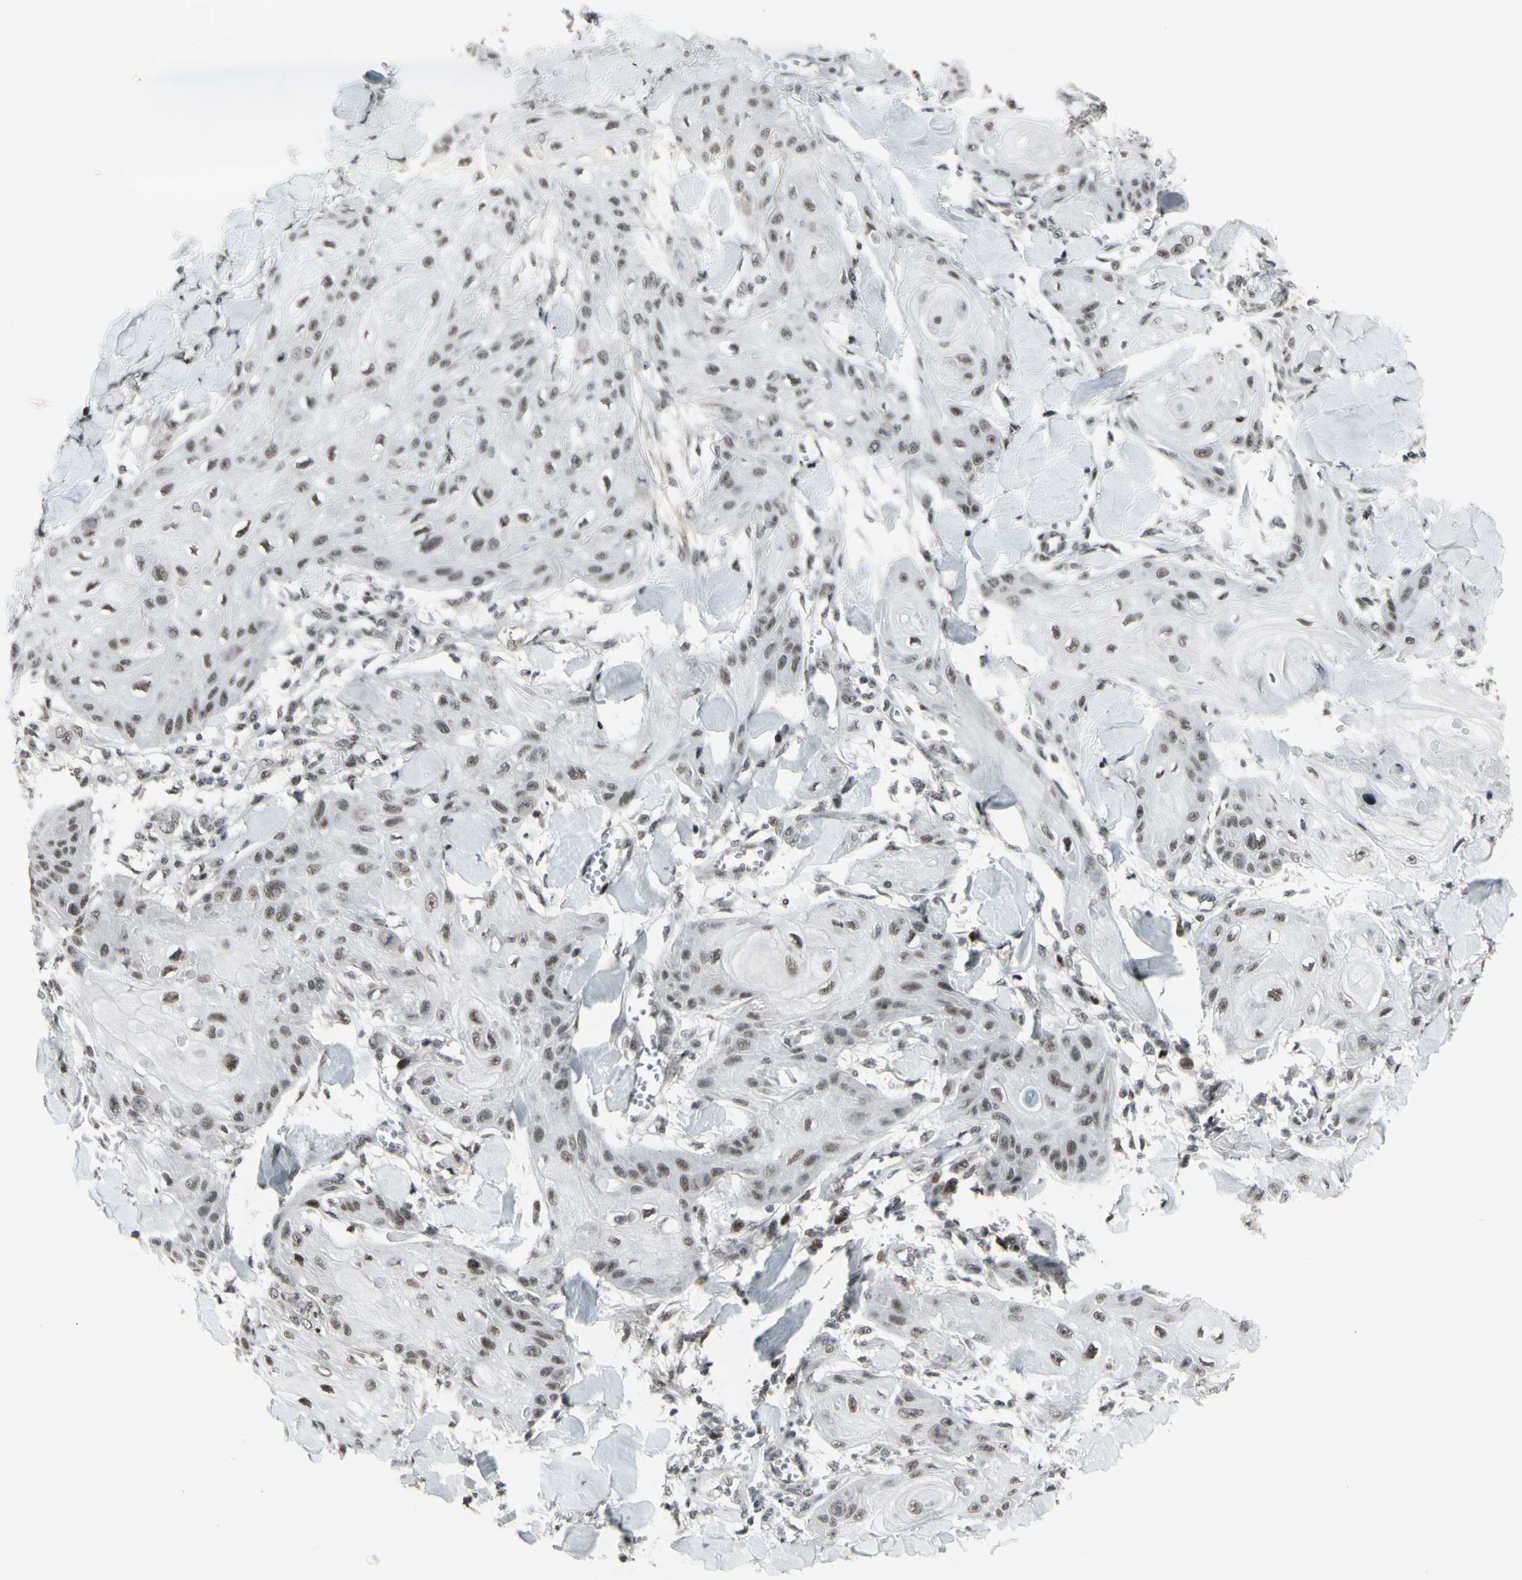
{"staining": {"intensity": "weak", "quantity": "25%-75%", "location": "nuclear"}, "tissue": "skin cancer", "cell_type": "Tumor cells", "image_type": "cancer", "snomed": [{"axis": "morphology", "description": "Squamous cell carcinoma, NOS"}, {"axis": "topography", "description": "Skin"}], "caption": "Tumor cells exhibit low levels of weak nuclear staining in approximately 25%-75% of cells in skin cancer.", "gene": "SUPT6H", "patient": {"sex": "male", "age": 74}}